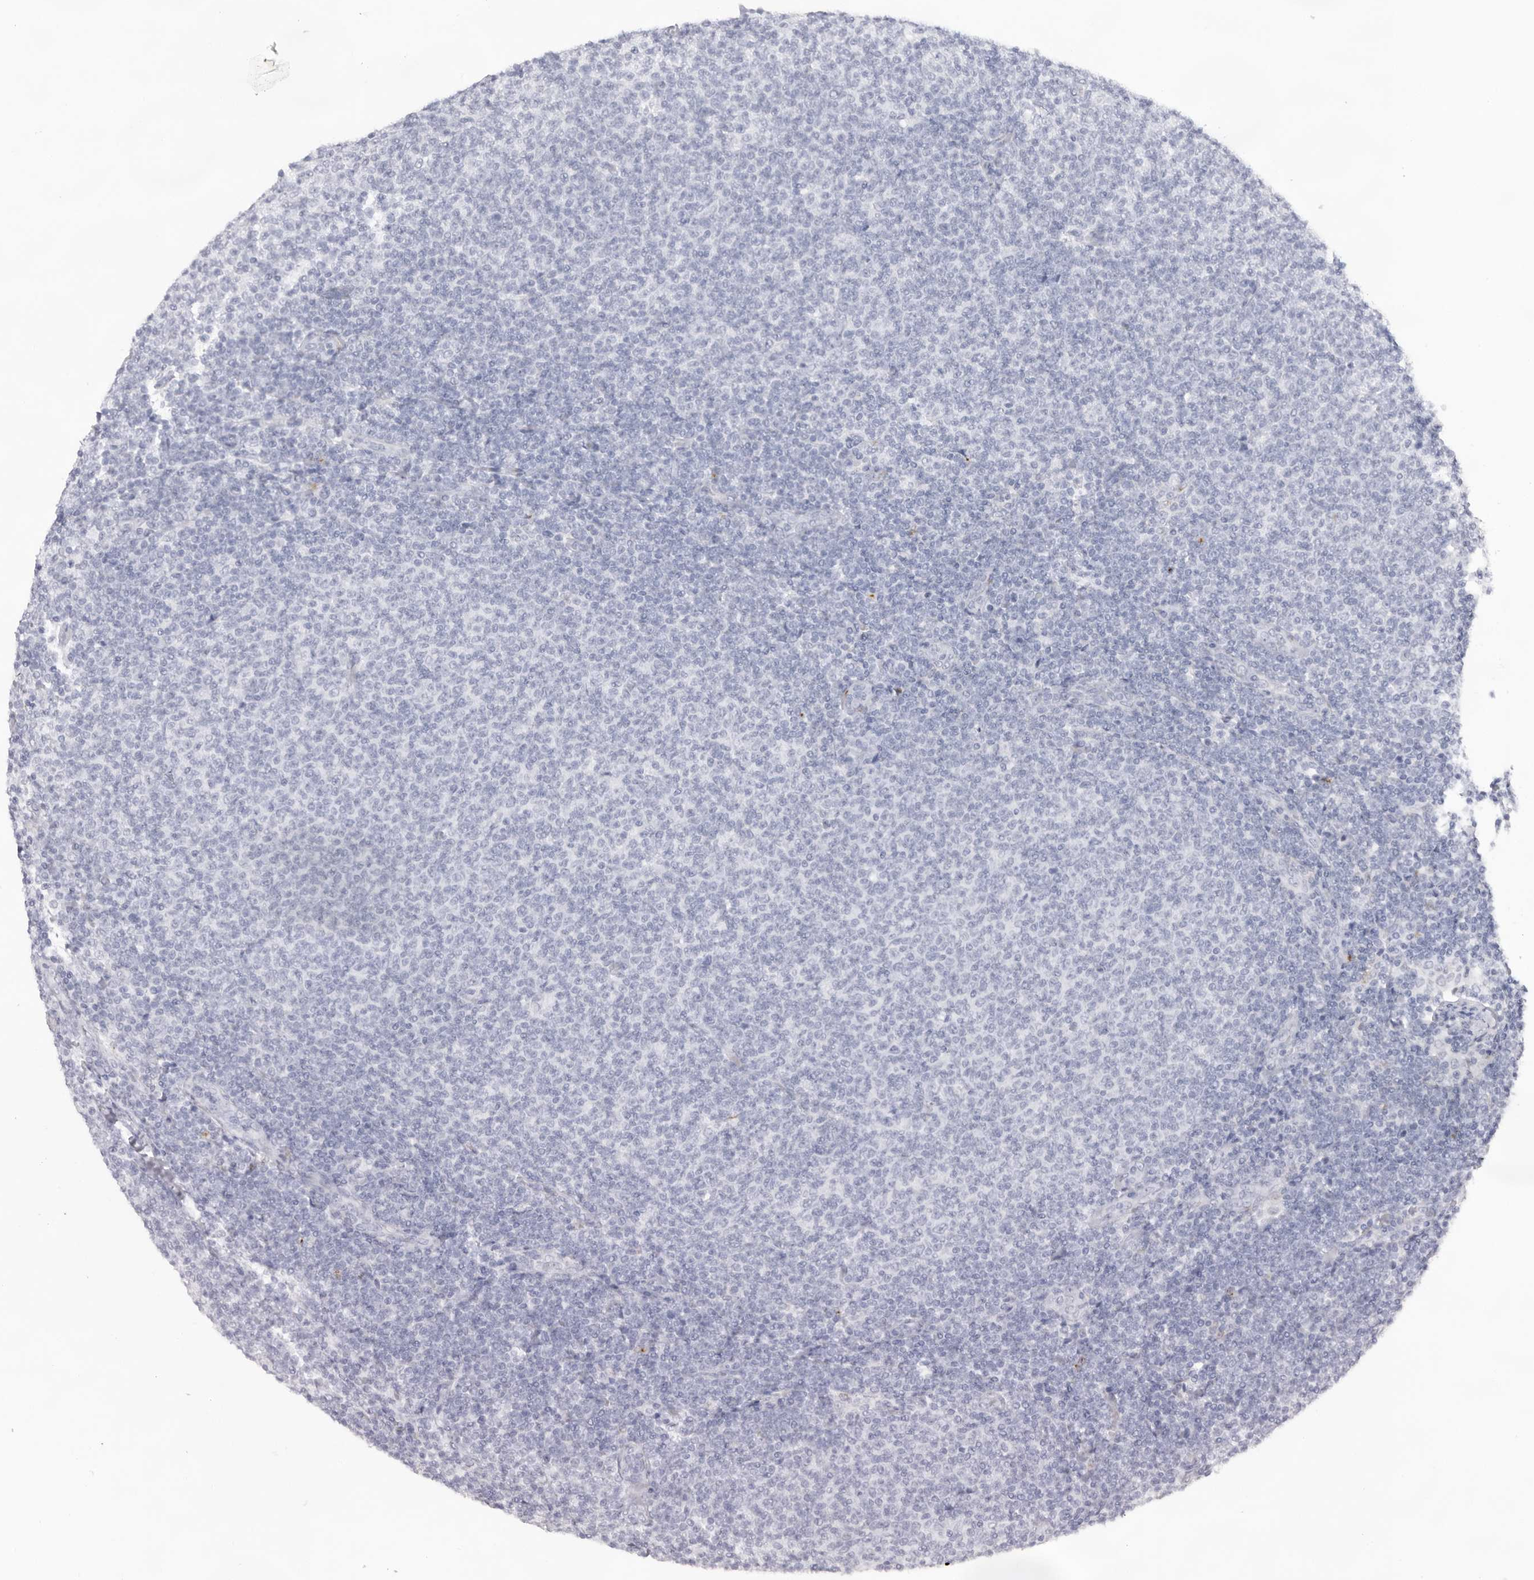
{"staining": {"intensity": "negative", "quantity": "none", "location": "none"}, "tissue": "lymphoma", "cell_type": "Tumor cells", "image_type": "cancer", "snomed": [{"axis": "morphology", "description": "Malignant lymphoma, non-Hodgkin's type, Low grade"}, {"axis": "topography", "description": "Lymph node"}], "caption": "The photomicrograph displays no significant staining in tumor cells of malignant lymphoma, non-Hodgkin's type (low-grade). (Stains: DAB IHC with hematoxylin counter stain, Microscopy: brightfield microscopy at high magnification).", "gene": "KLK12", "patient": {"sex": "male", "age": 66}}